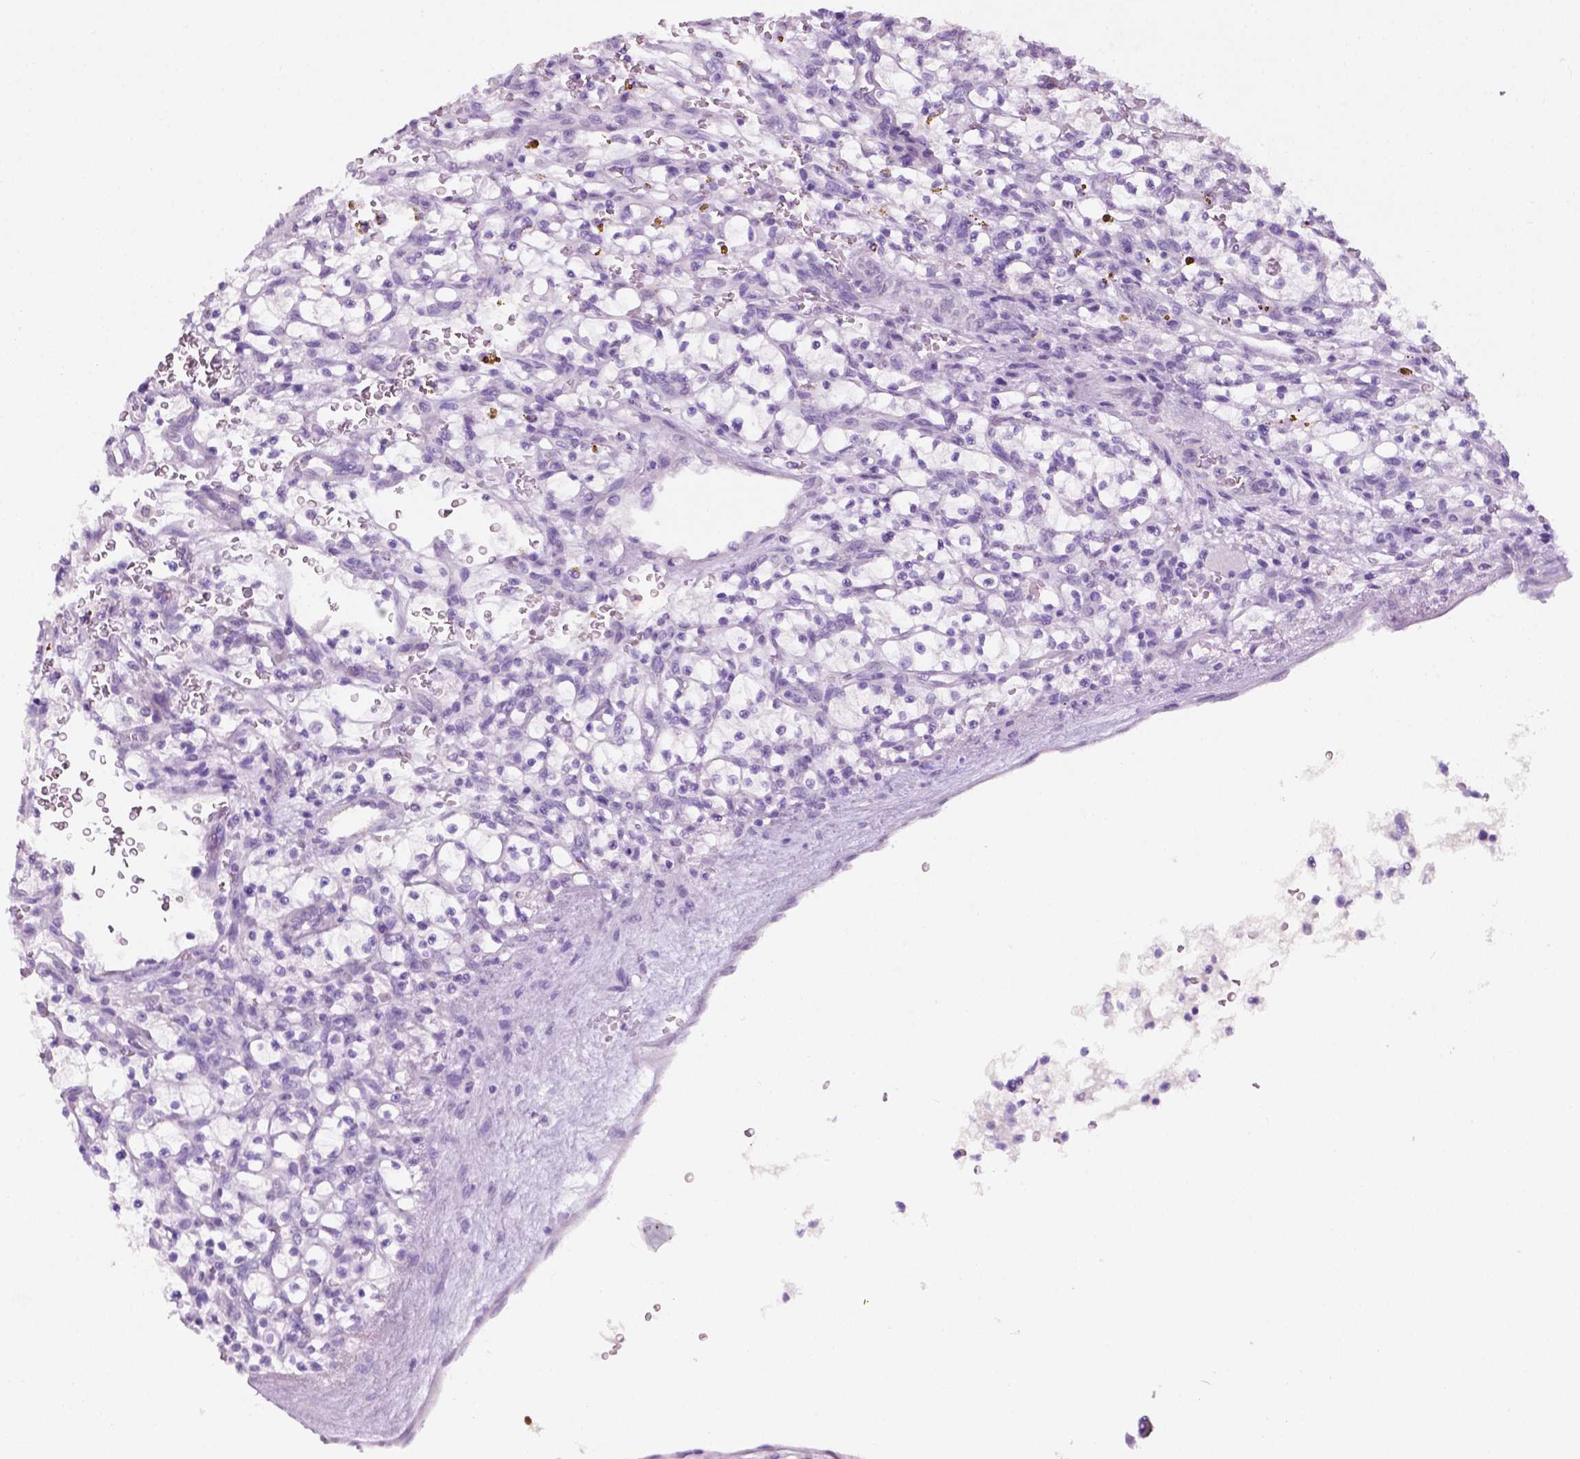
{"staining": {"intensity": "negative", "quantity": "none", "location": "none"}, "tissue": "renal cancer", "cell_type": "Tumor cells", "image_type": "cancer", "snomed": [{"axis": "morphology", "description": "Adenocarcinoma, NOS"}, {"axis": "topography", "description": "Kidney"}], "caption": "Immunohistochemistry (IHC) micrograph of neoplastic tissue: human renal cancer stained with DAB (3,3'-diaminobenzidine) displays no significant protein staining in tumor cells.", "gene": "PHGR1", "patient": {"sex": "female", "age": 64}}